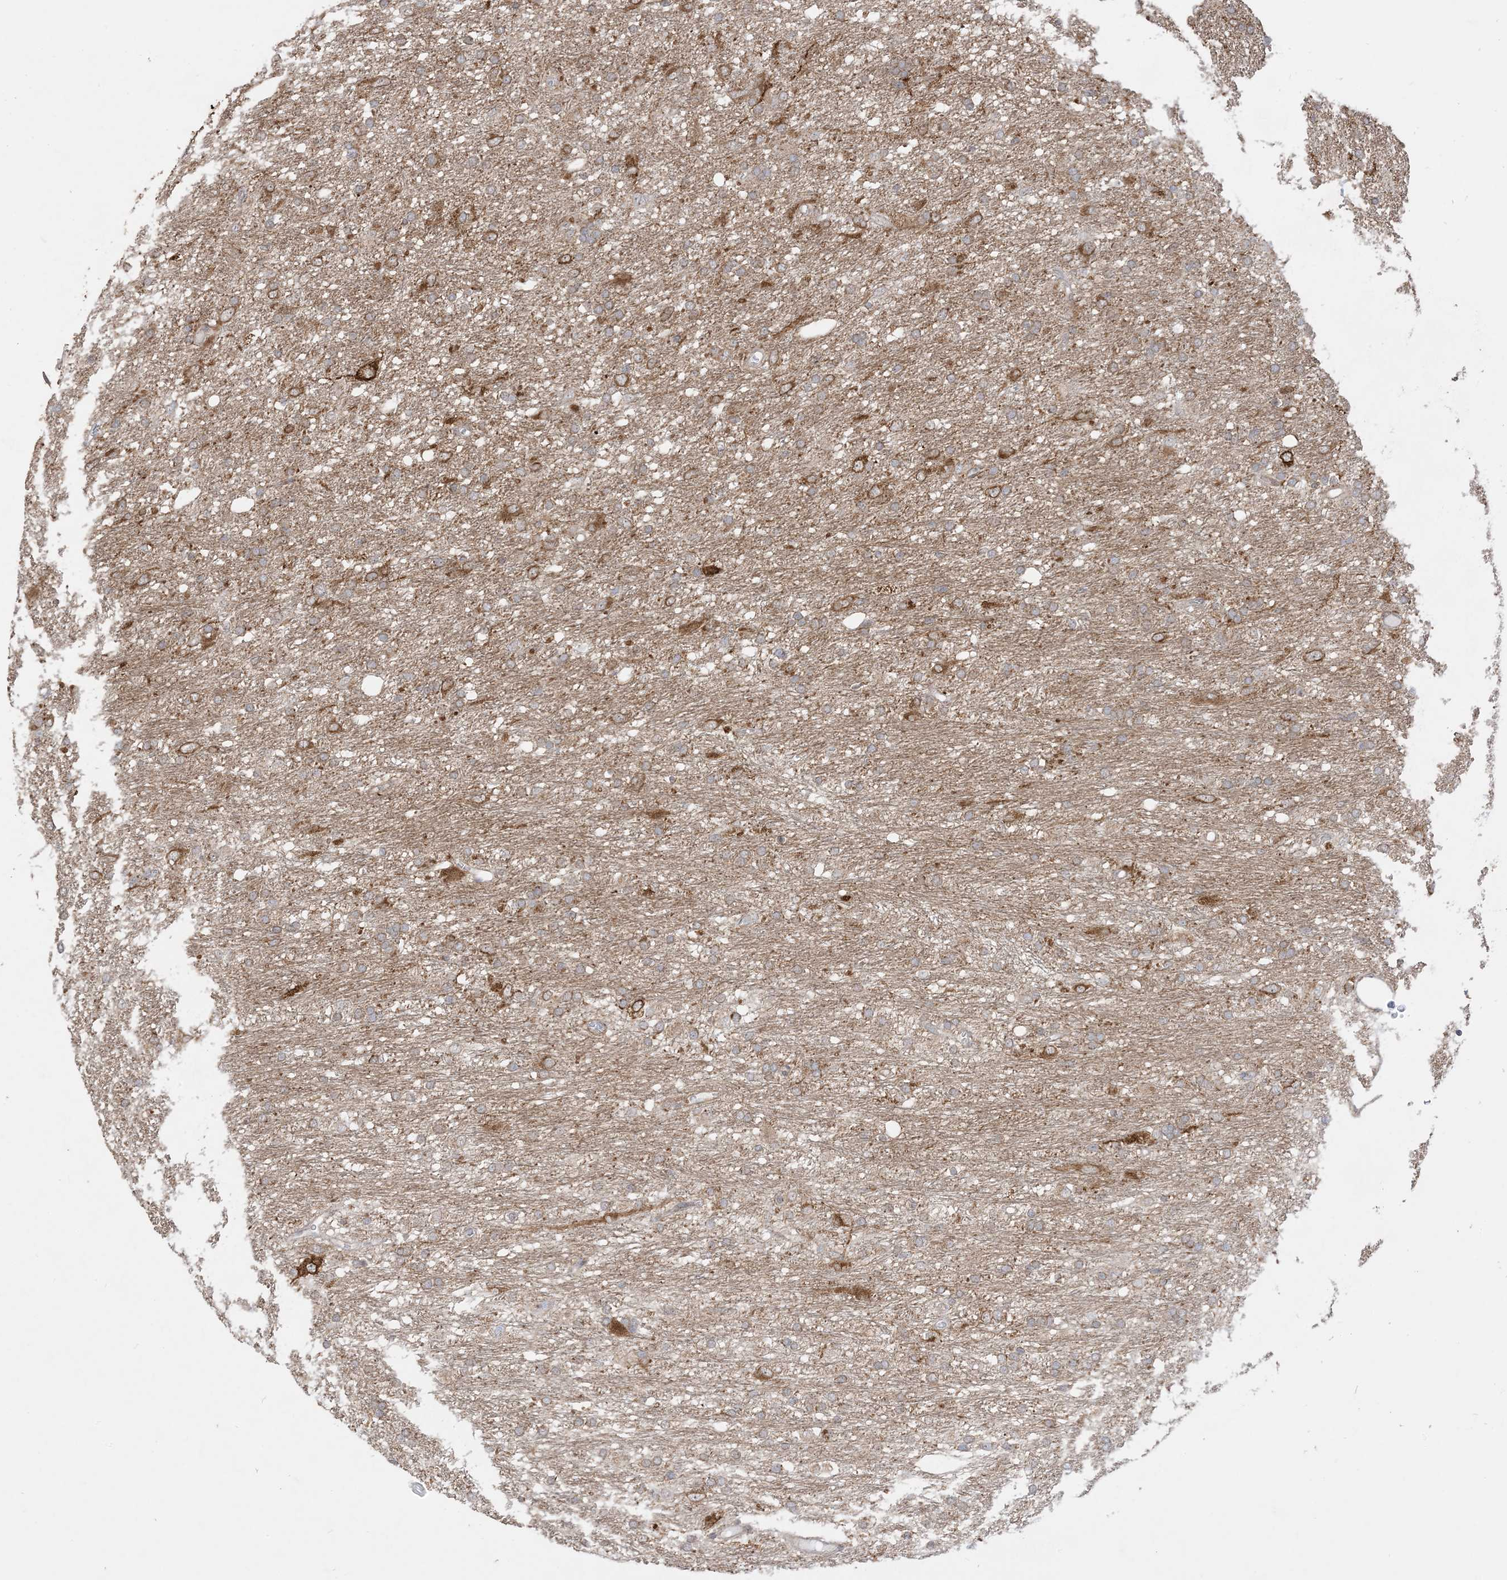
{"staining": {"intensity": "moderate", "quantity": ">75%", "location": "cytoplasmic/membranous"}, "tissue": "glioma", "cell_type": "Tumor cells", "image_type": "cancer", "snomed": [{"axis": "morphology", "description": "Glioma, malignant, Low grade"}, {"axis": "topography", "description": "Brain"}], "caption": "This micrograph displays malignant glioma (low-grade) stained with immunohistochemistry to label a protein in brown. The cytoplasmic/membranous of tumor cells show moderate positivity for the protein. Nuclei are counter-stained blue.", "gene": "SIRT3", "patient": {"sex": "male", "age": 77}}